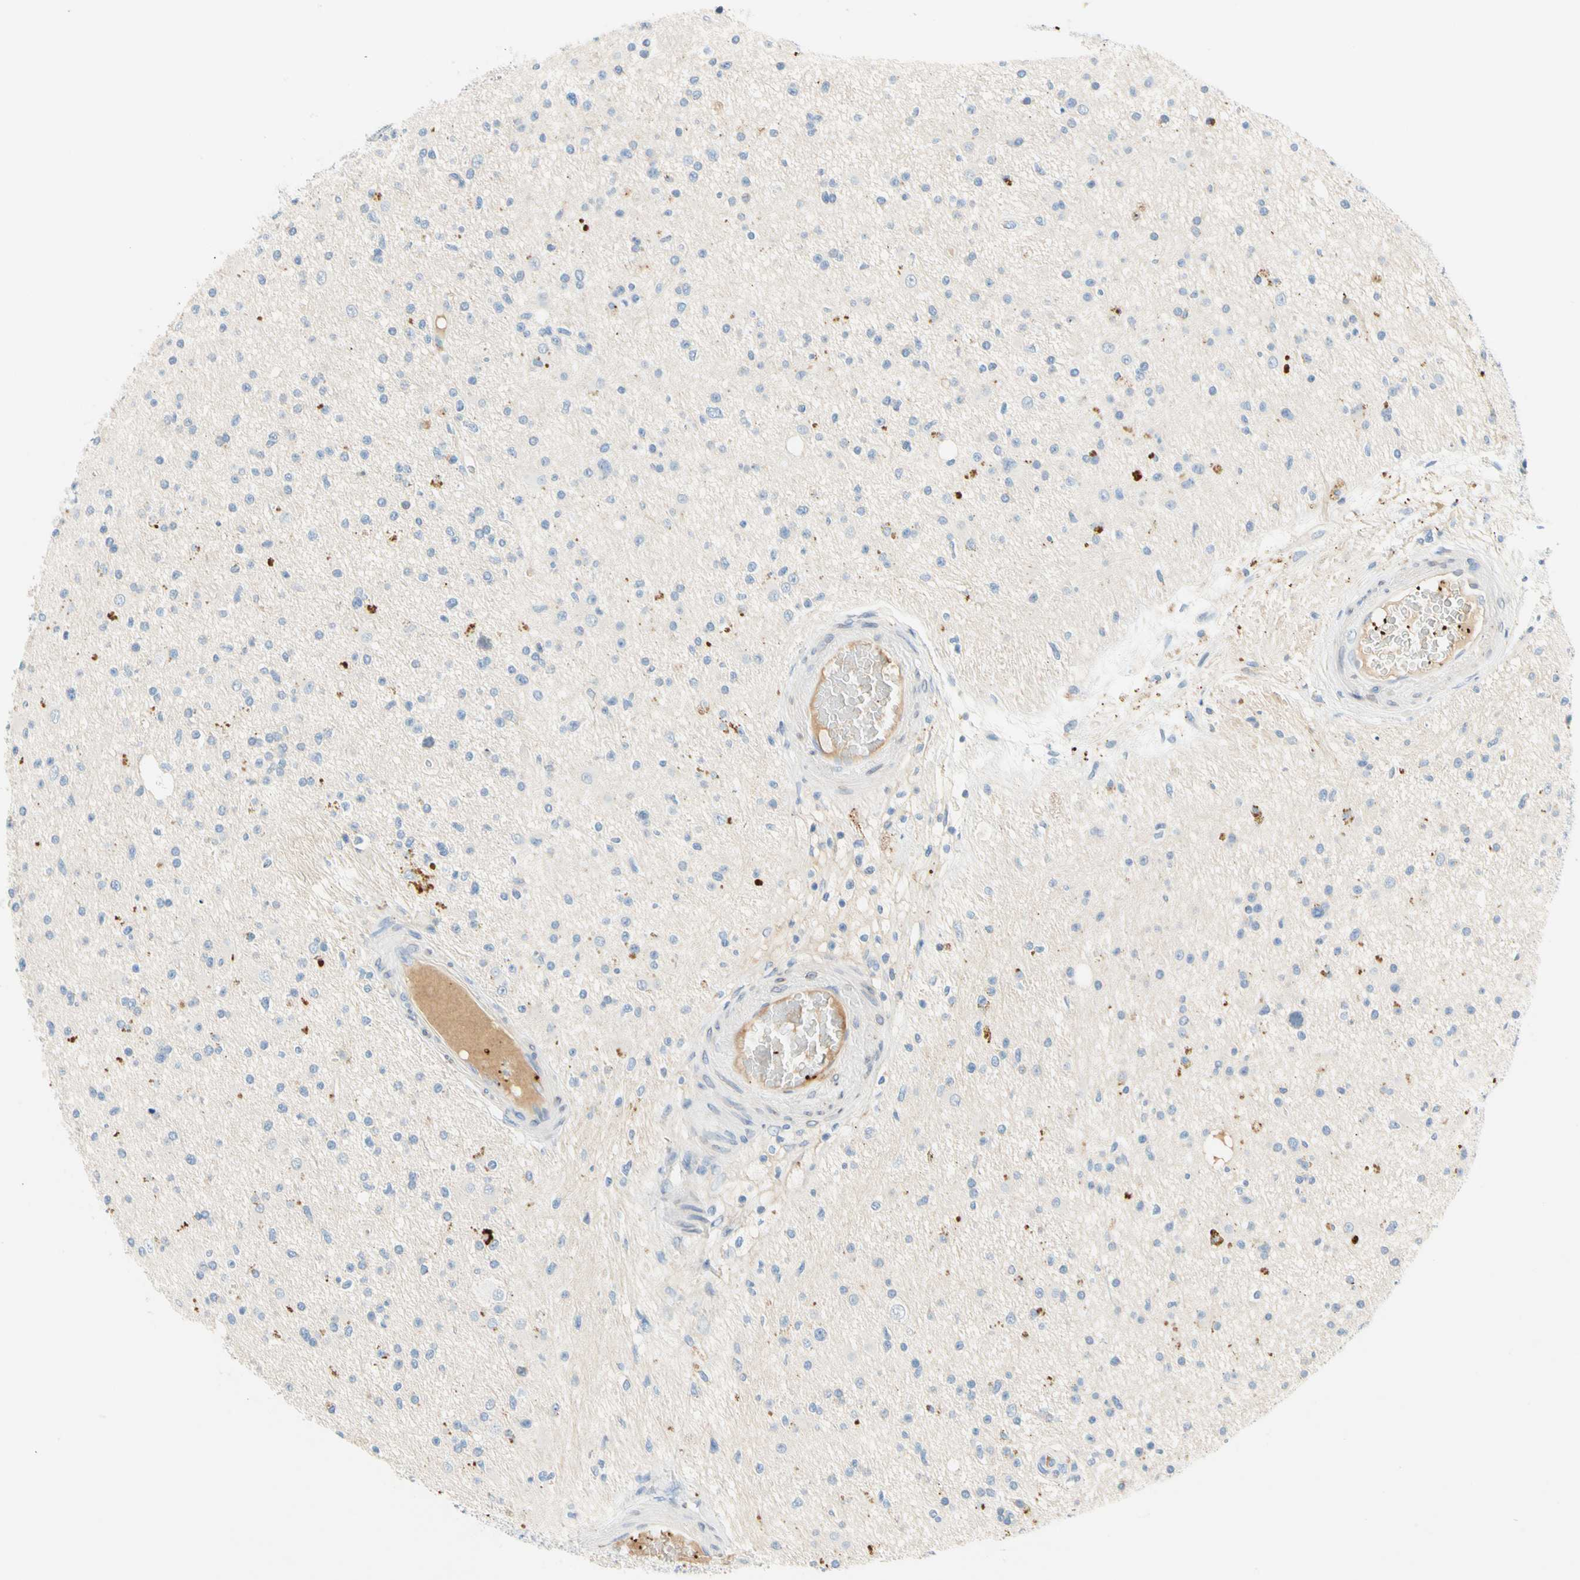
{"staining": {"intensity": "negative", "quantity": "none", "location": "none"}, "tissue": "glioma", "cell_type": "Tumor cells", "image_type": "cancer", "snomed": [{"axis": "morphology", "description": "Glioma, malignant, High grade"}, {"axis": "topography", "description": "Brain"}], "caption": "IHC photomicrograph of high-grade glioma (malignant) stained for a protein (brown), which exhibits no positivity in tumor cells. Brightfield microscopy of IHC stained with DAB (3,3'-diaminobenzidine) (brown) and hematoxylin (blue), captured at high magnification.", "gene": "PPBP", "patient": {"sex": "male", "age": 33}}